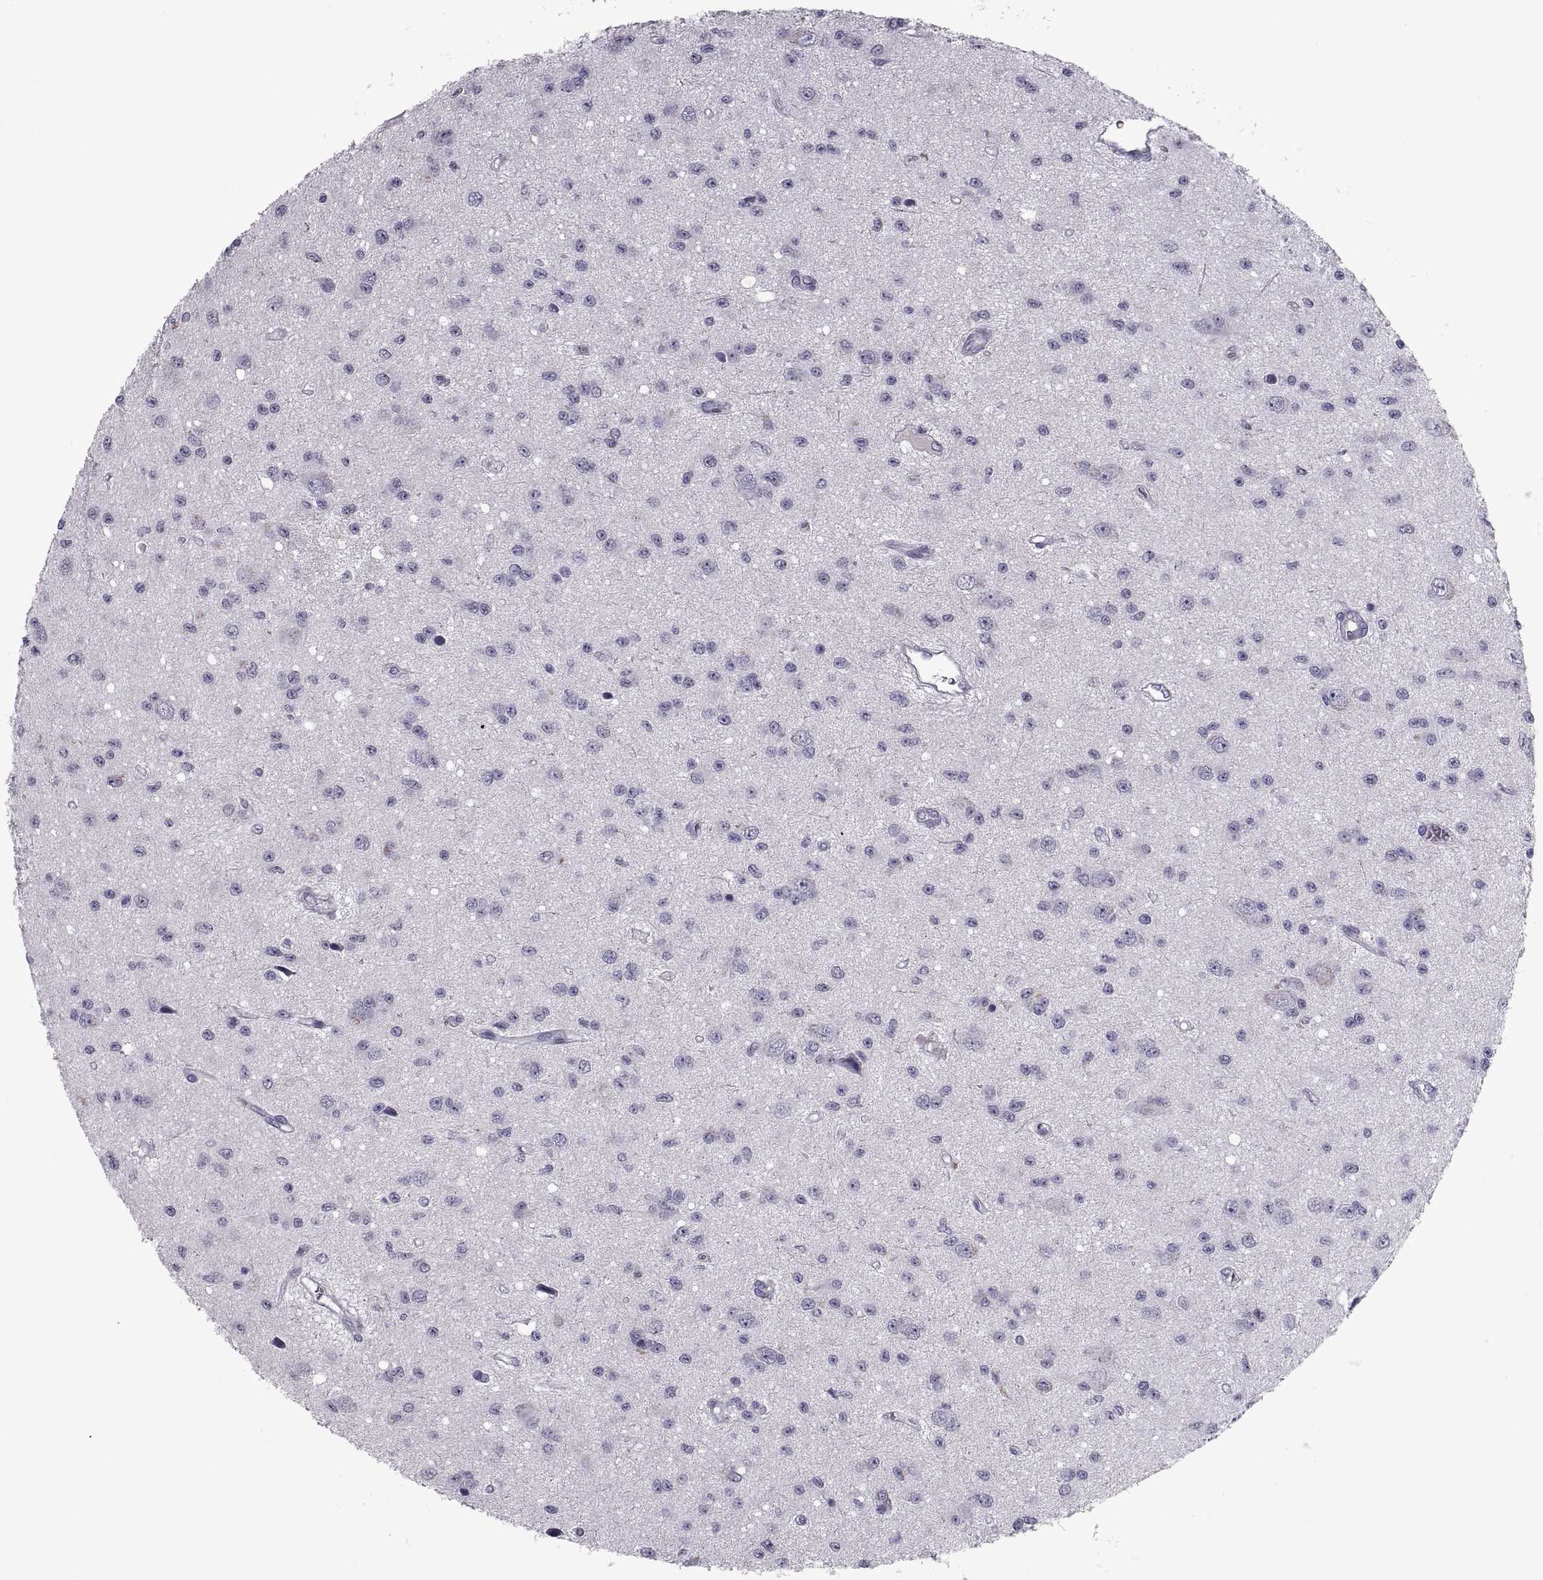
{"staining": {"intensity": "negative", "quantity": "none", "location": "none"}, "tissue": "glioma", "cell_type": "Tumor cells", "image_type": "cancer", "snomed": [{"axis": "morphology", "description": "Glioma, malignant, Low grade"}, {"axis": "topography", "description": "Brain"}], "caption": "There is no significant staining in tumor cells of malignant low-grade glioma. (DAB immunohistochemistry visualized using brightfield microscopy, high magnification).", "gene": "PDZRN4", "patient": {"sex": "female", "age": 45}}